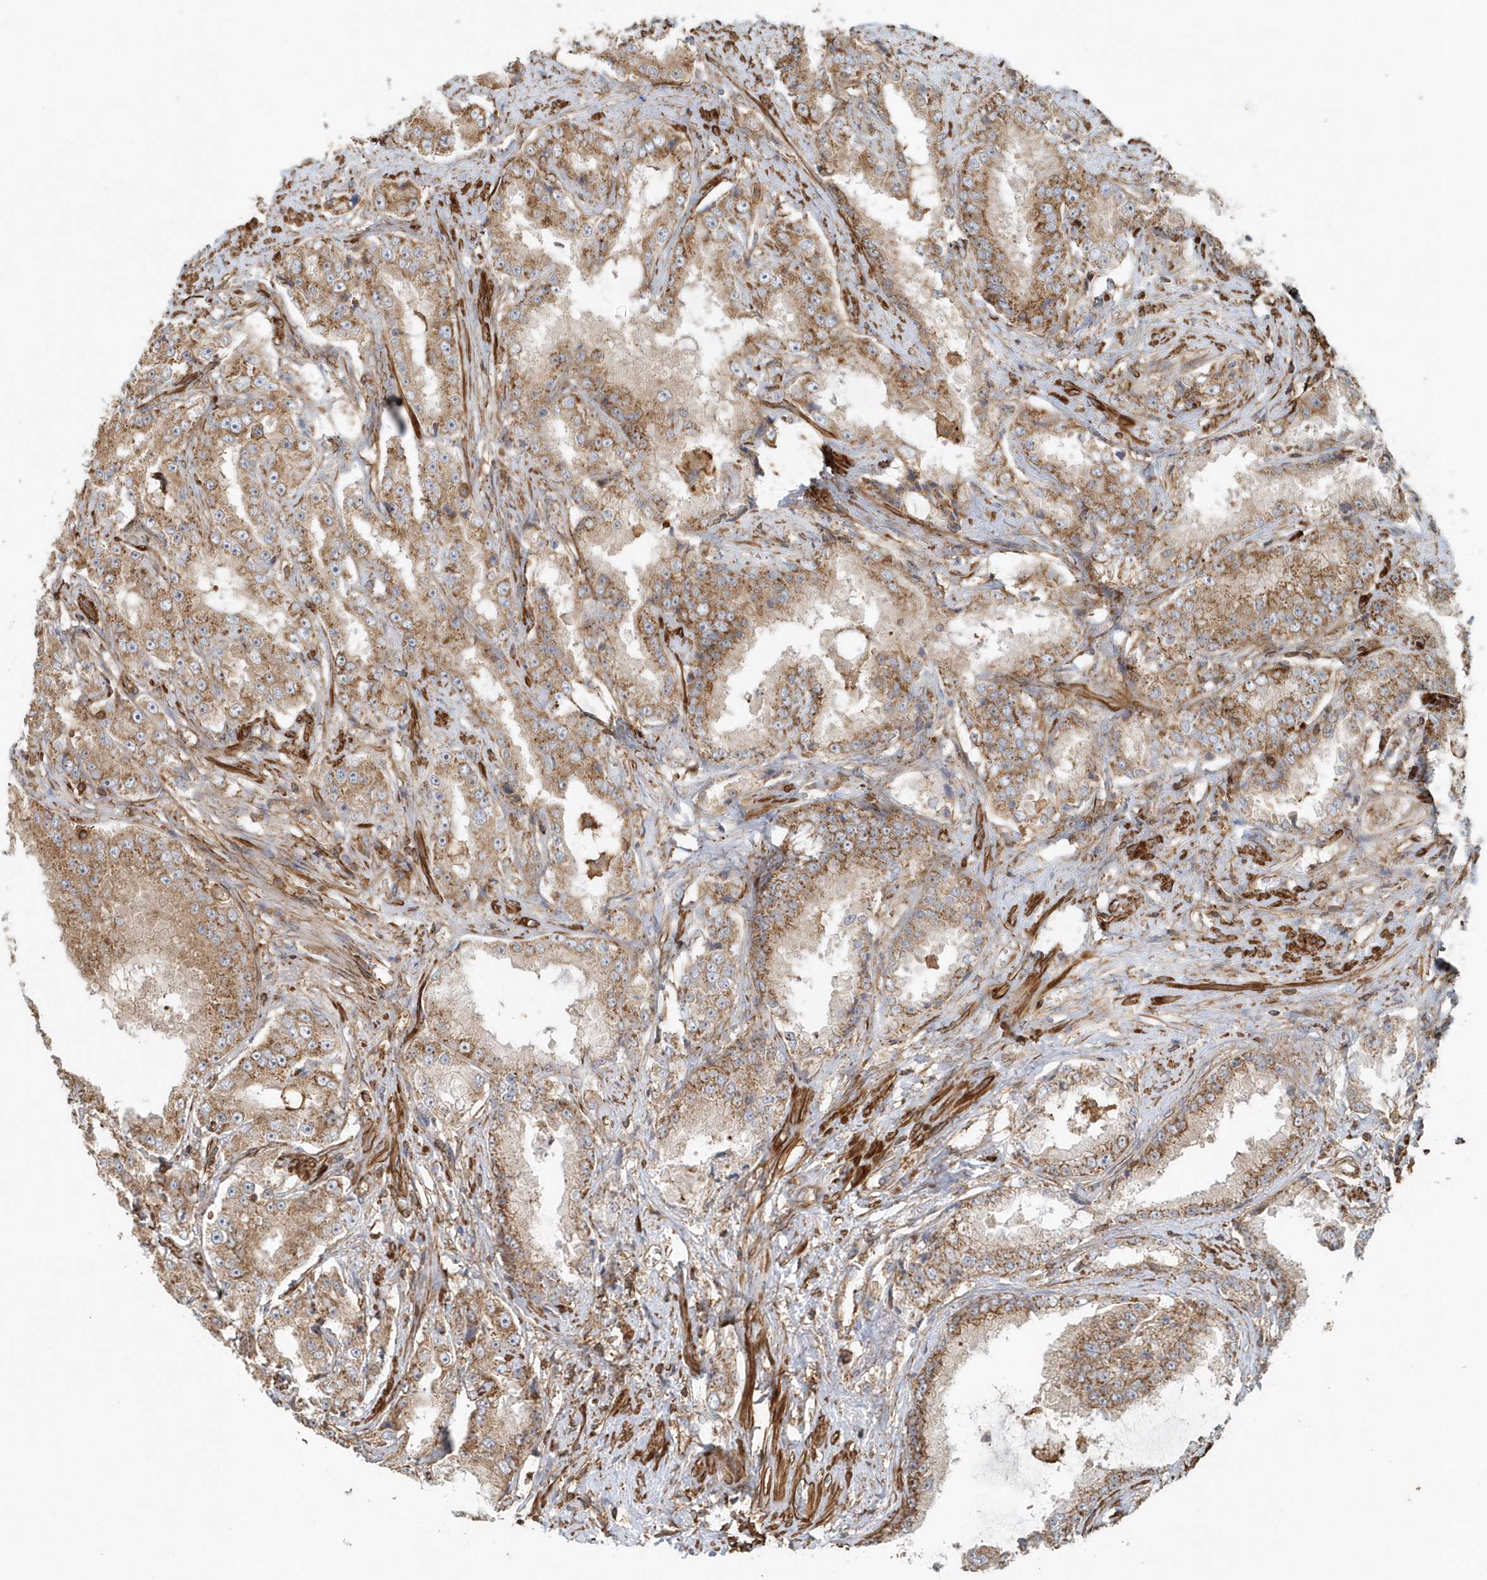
{"staining": {"intensity": "moderate", "quantity": ">75%", "location": "cytoplasmic/membranous"}, "tissue": "prostate cancer", "cell_type": "Tumor cells", "image_type": "cancer", "snomed": [{"axis": "morphology", "description": "Adenocarcinoma, High grade"}, {"axis": "topography", "description": "Prostate"}], "caption": "Immunohistochemistry (DAB (3,3'-diaminobenzidine)) staining of prostate cancer (high-grade adenocarcinoma) exhibits moderate cytoplasmic/membranous protein expression in approximately >75% of tumor cells. Nuclei are stained in blue.", "gene": "MMUT", "patient": {"sex": "male", "age": 73}}